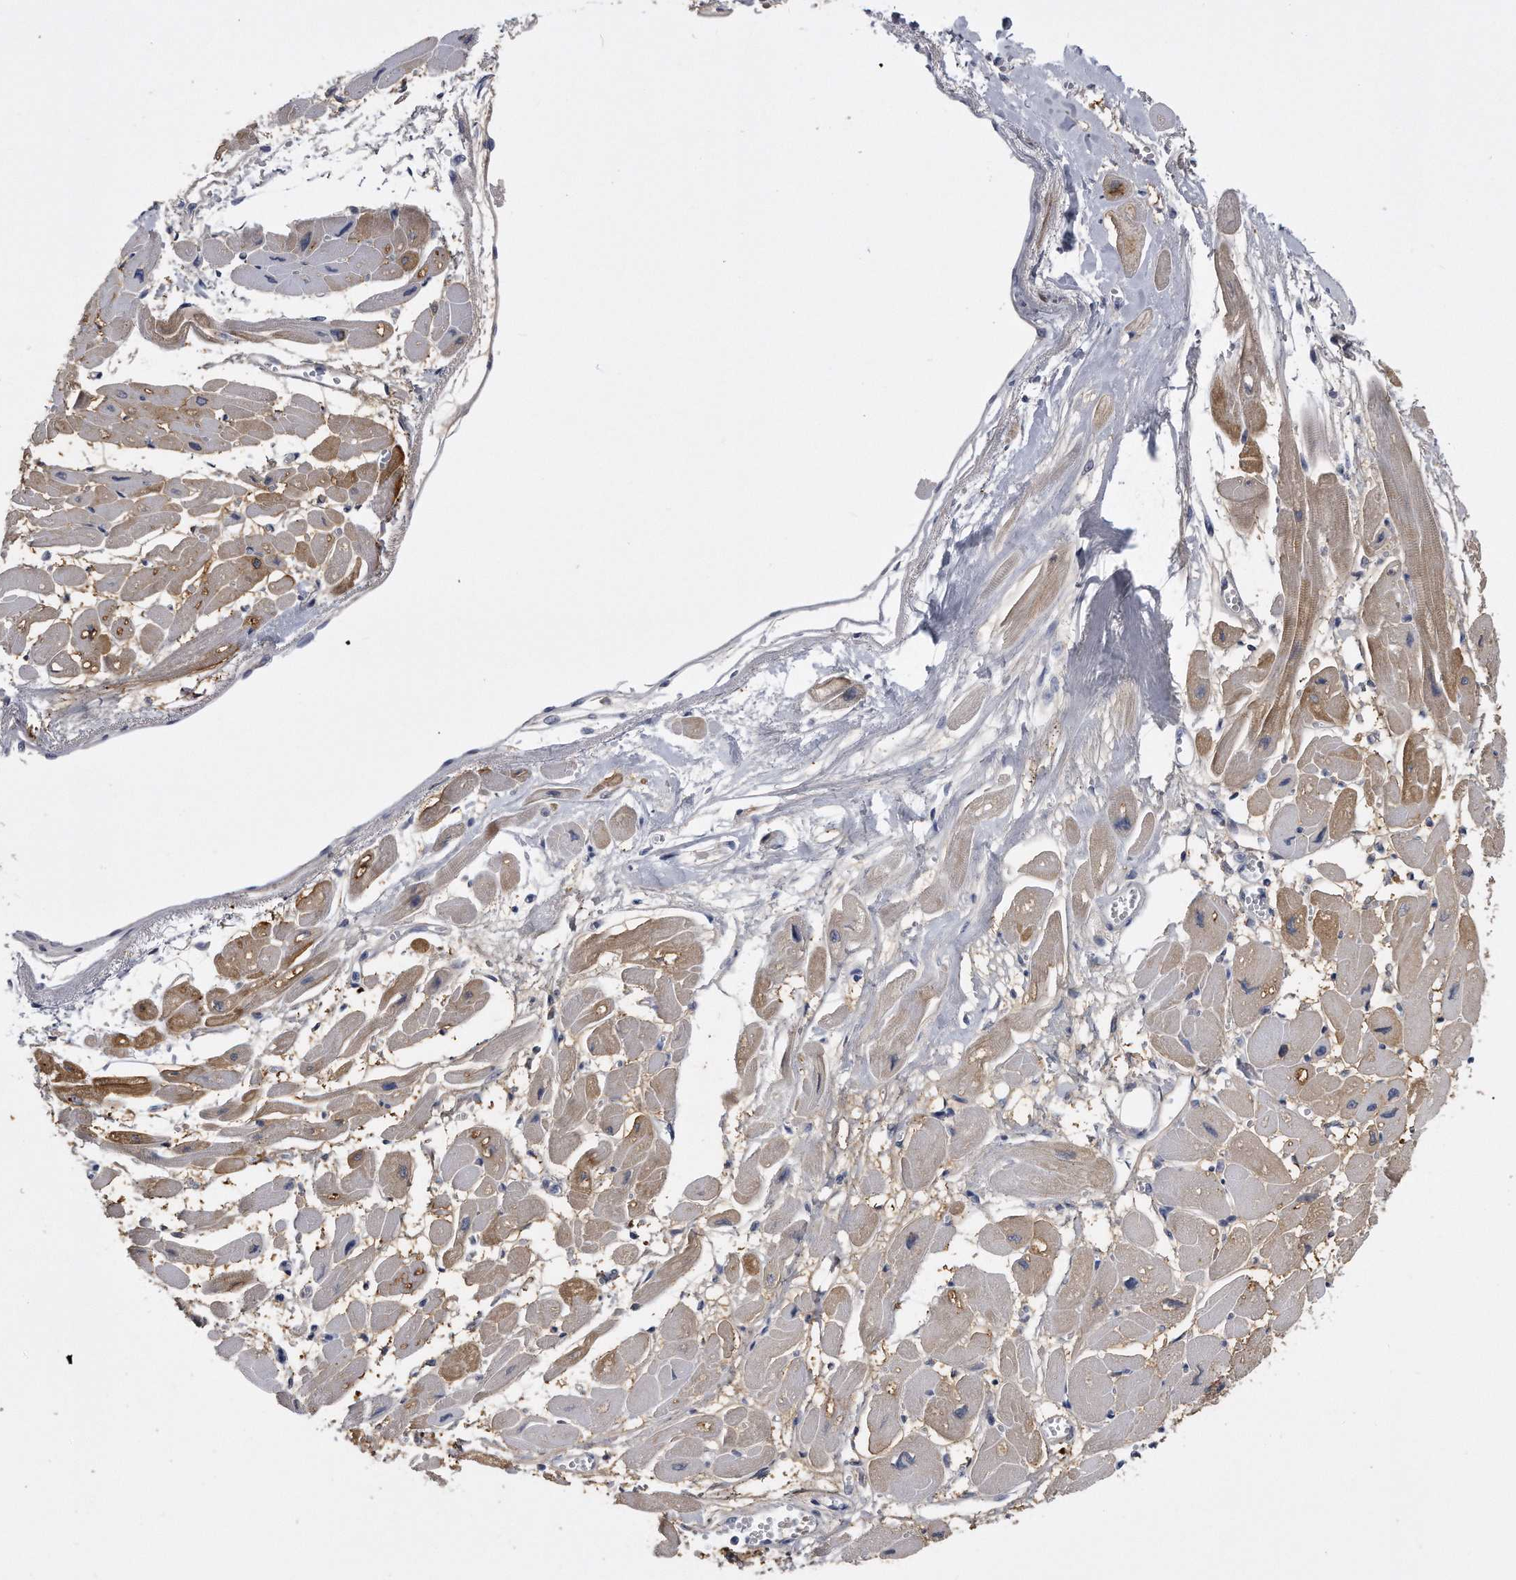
{"staining": {"intensity": "moderate", "quantity": "25%-75%", "location": "cytoplasmic/membranous"}, "tissue": "heart muscle", "cell_type": "Cardiomyocytes", "image_type": "normal", "snomed": [{"axis": "morphology", "description": "Normal tissue, NOS"}, {"axis": "topography", "description": "Heart"}], "caption": "Protein expression by IHC shows moderate cytoplasmic/membranous positivity in about 25%-75% of cardiomyocytes in unremarkable heart muscle.", "gene": "PYGB", "patient": {"sex": "female", "age": 54}}